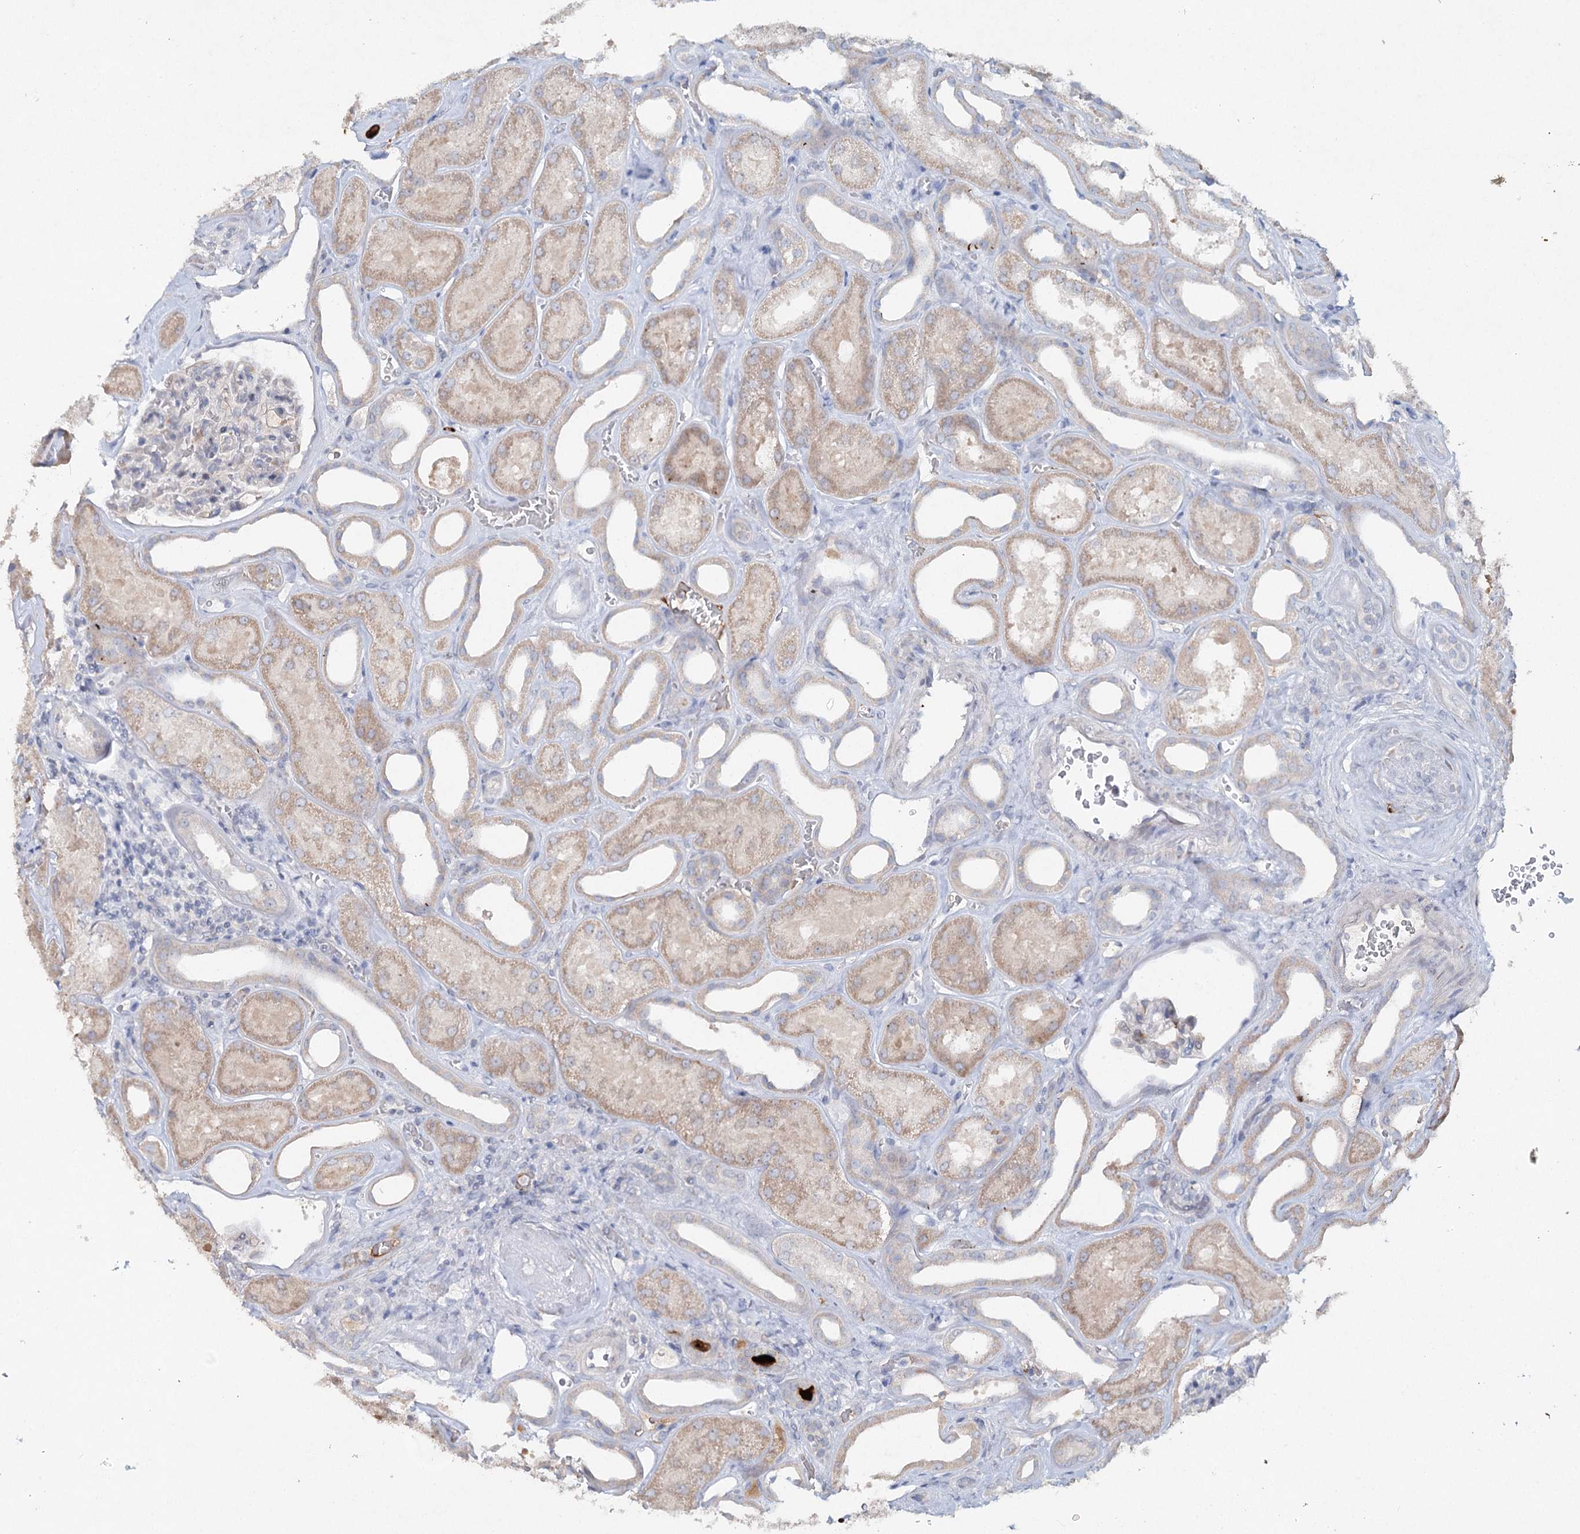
{"staining": {"intensity": "weak", "quantity": "<25%", "location": "cytoplasmic/membranous"}, "tissue": "kidney", "cell_type": "Cells in glomeruli", "image_type": "normal", "snomed": [{"axis": "morphology", "description": "Normal tissue, NOS"}, {"axis": "morphology", "description": "Adenocarcinoma, NOS"}, {"axis": "topography", "description": "Kidney"}], "caption": "Cells in glomeruli show no significant protein expression in unremarkable kidney.", "gene": "RFX6", "patient": {"sex": "female", "age": 68}}